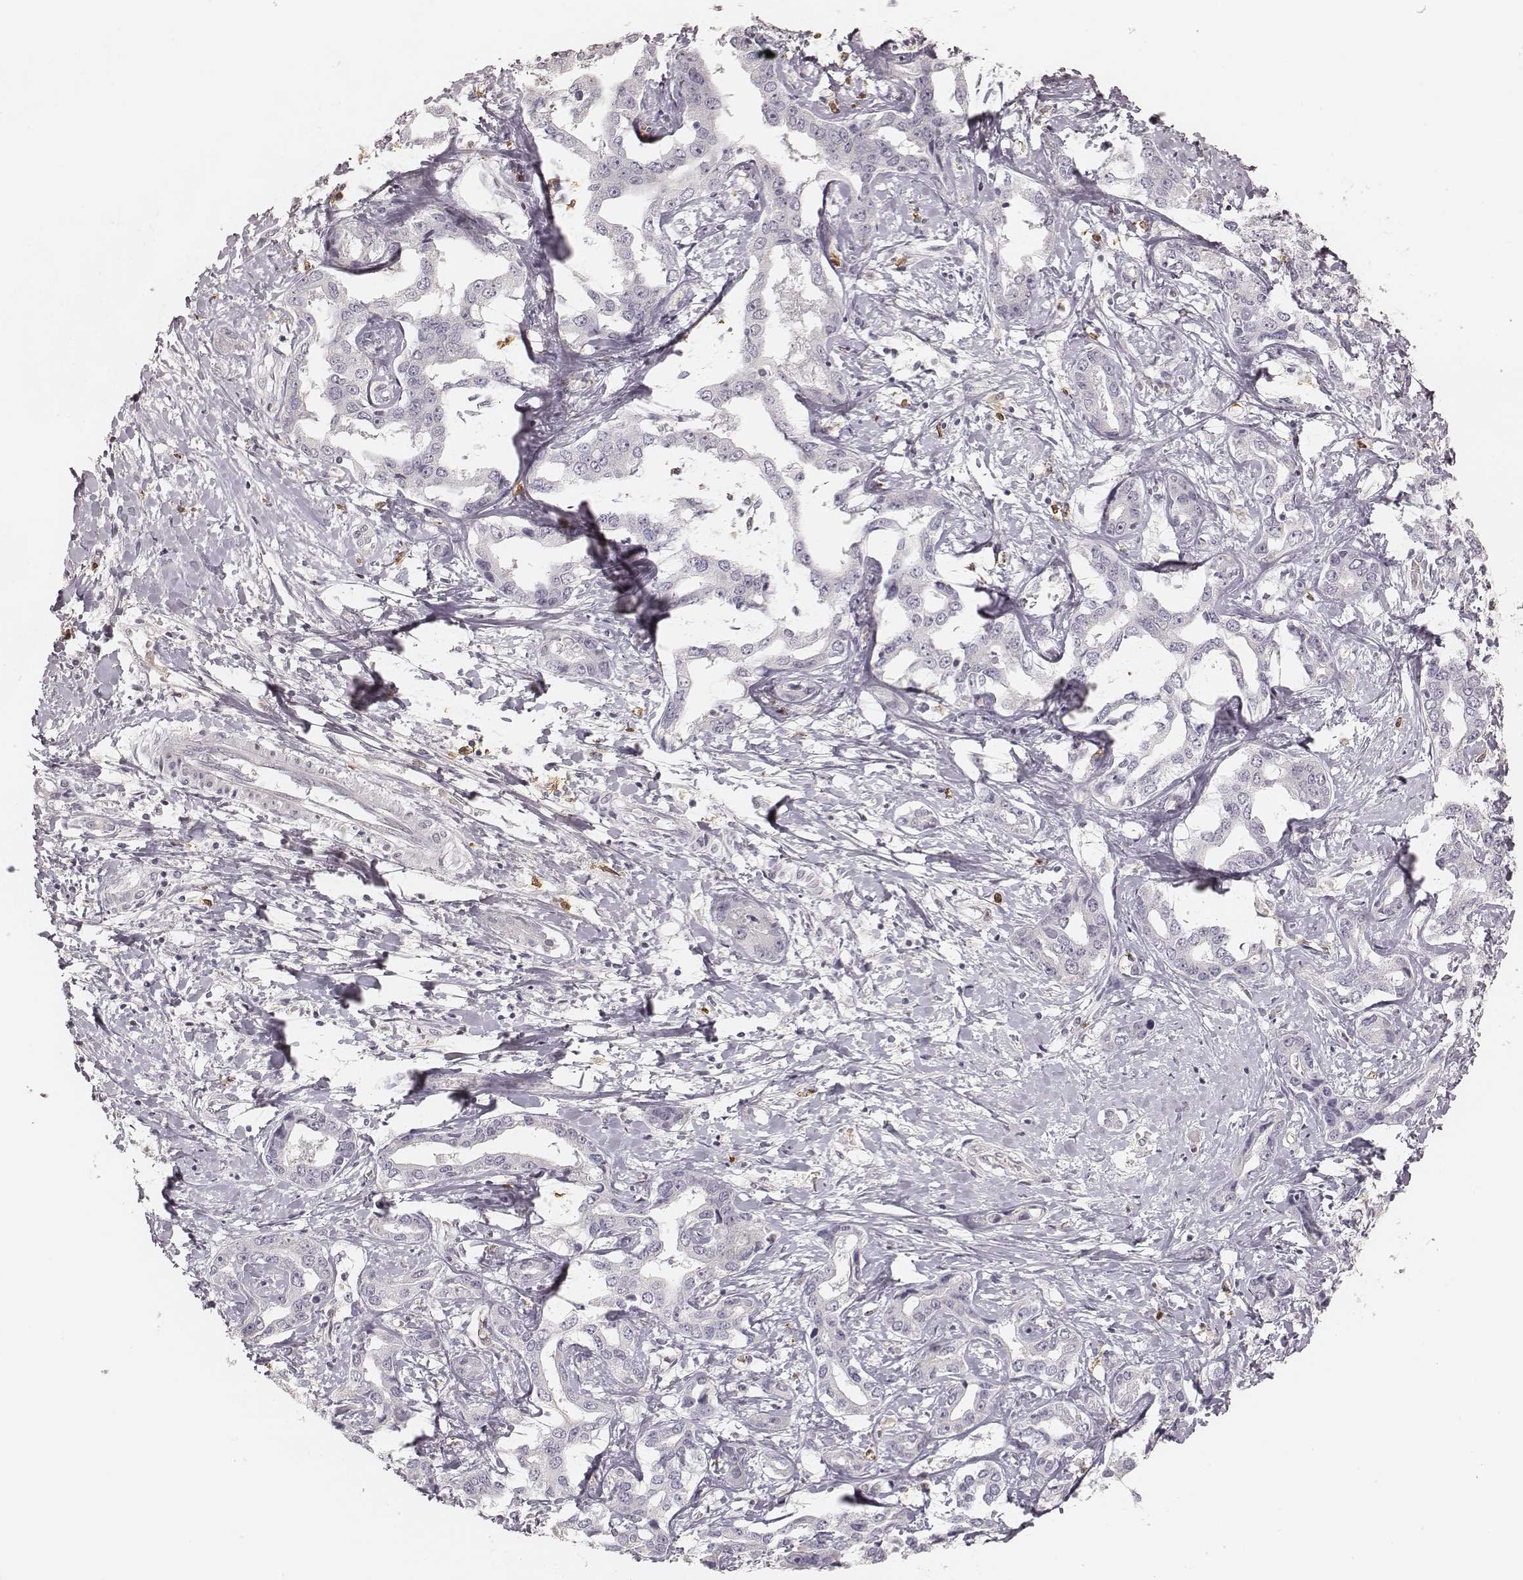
{"staining": {"intensity": "negative", "quantity": "none", "location": "none"}, "tissue": "liver cancer", "cell_type": "Tumor cells", "image_type": "cancer", "snomed": [{"axis": "morphology", "description": "Cholangiocarcinoma"}, {"axis": "topography", "description": "Liver"}], "caption": "Immunohistochemistry (IHC) image of liver cholangiocarcinoma stained for a protein (brown), which reveals no expression in tumor cells.", "gene": "KITLG", "patient": {"sex": "male", "age": 59}}